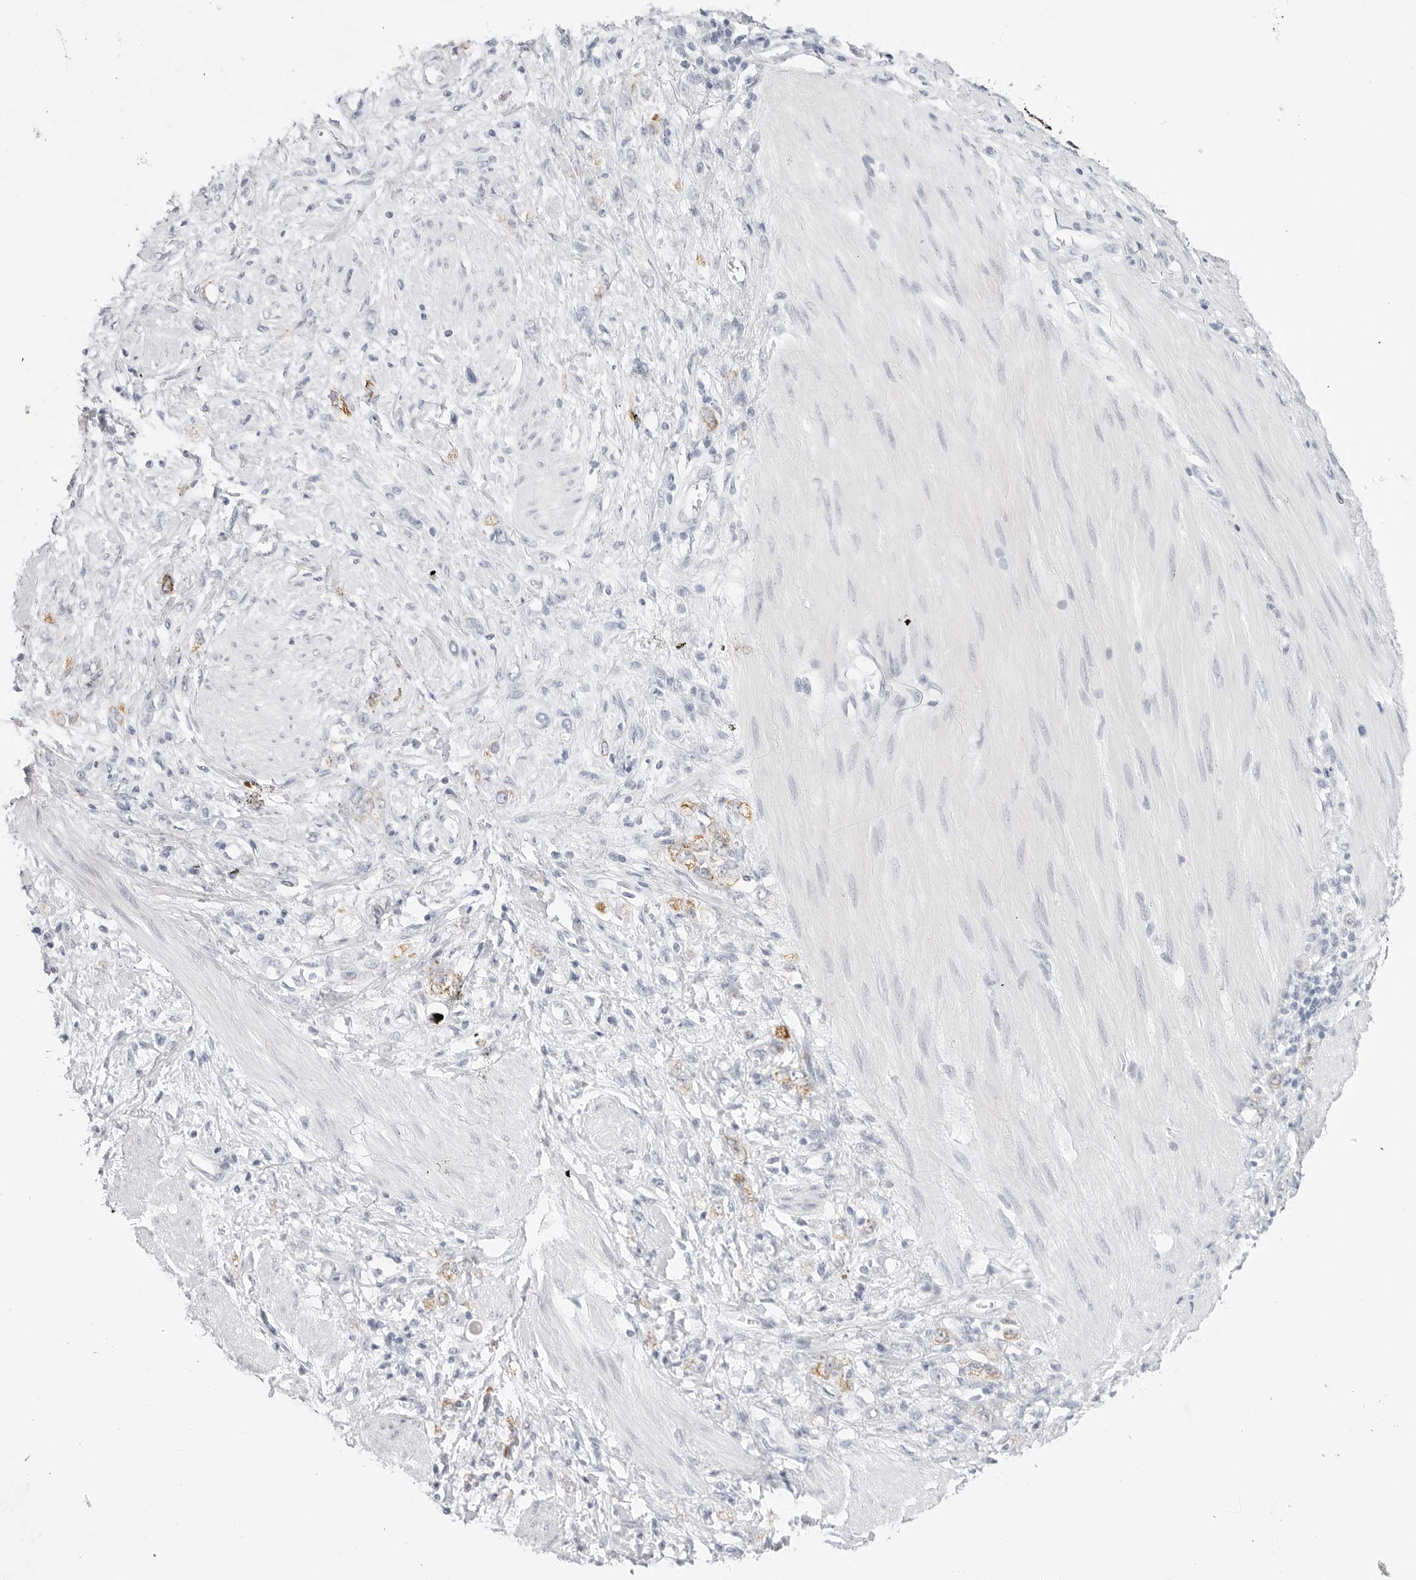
{"staining": {"intensity": "moderate", "quantity": "<25%", "location": "cytoplasmic/membranous"}, "tissue": "stomach cancer", "cell_type": "Tumor cells", "image_type": "cancer", "snomed": [{"axis": "morphology", "description": "Adenocarcinoma, NOS"}, {"axis": "topography", "description": "Stomach"}], "caption": "This is an image of immunohistochemistry (IHC) staining of adenocarcinoma (stomach), which shows moderate positivity in the cytoplasmic/membranous of tumor cells.", "gene": "HMGCS2", "patient": {"sex": "female", "age": 76}}